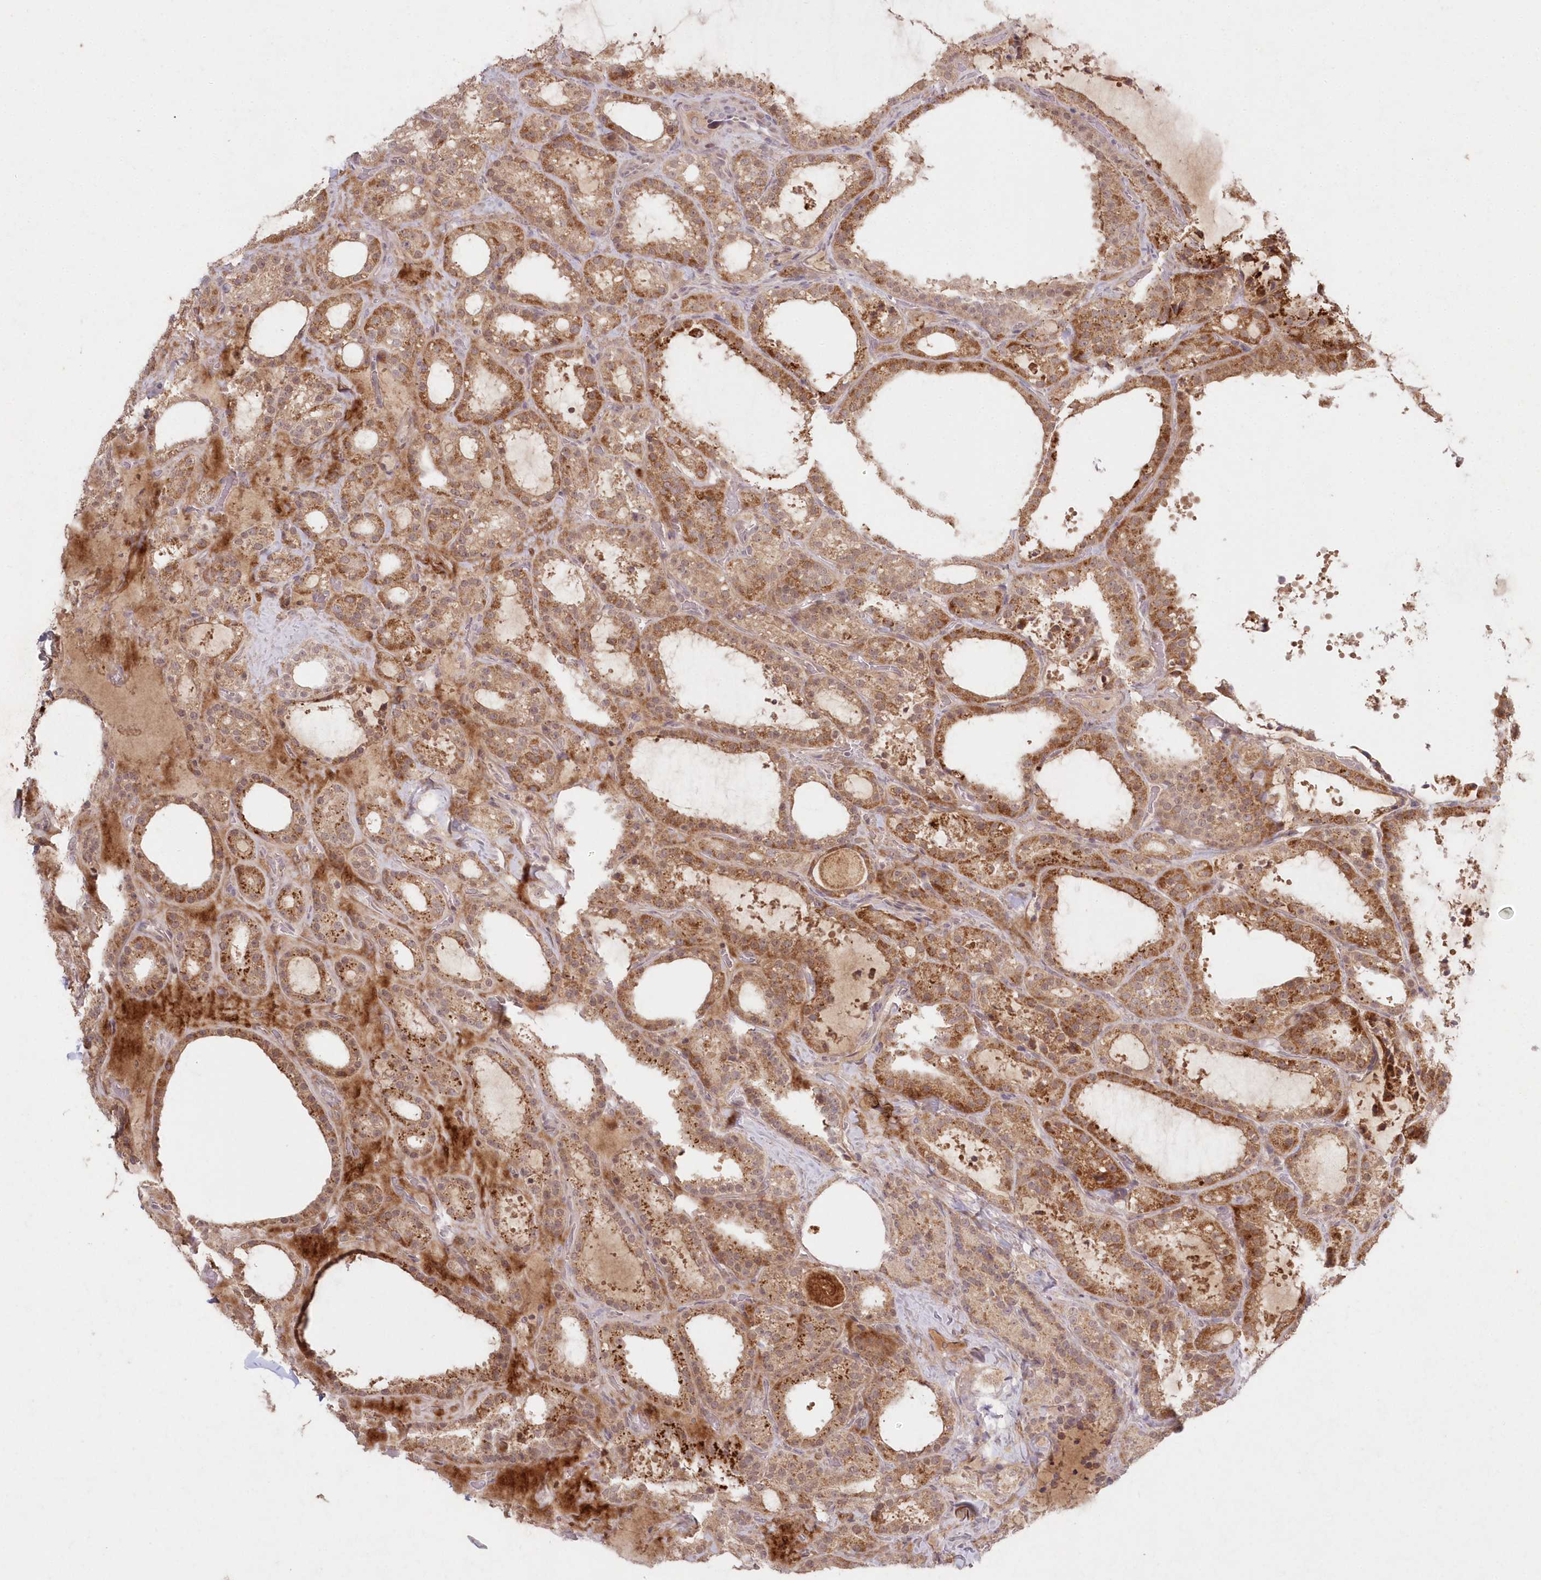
{"staining": {"intensity": "moderate", "quantity": ">75%", "location": "cytoplasmic/membranous,nuclear"}, "tissue": "thyroid cancer", "cell_type": "Tumor cells", "image_type": "cancer", "snomed": [{"axis": "morphology", "description": "Papillary adenocarcinoma, NOS"}, {"axis": "topography", "description": "Thyroid gland"}], "caption": "There is medium levels of moderate cytoplasmic/membranous and nuclear expression in tumor cells of papillary adenocarcinoma (thyroid), as demonstrated by immunohistochemical staining (brown color).", "gene": "ASCC1", "patient": {"sex": "male", "age": 77}}